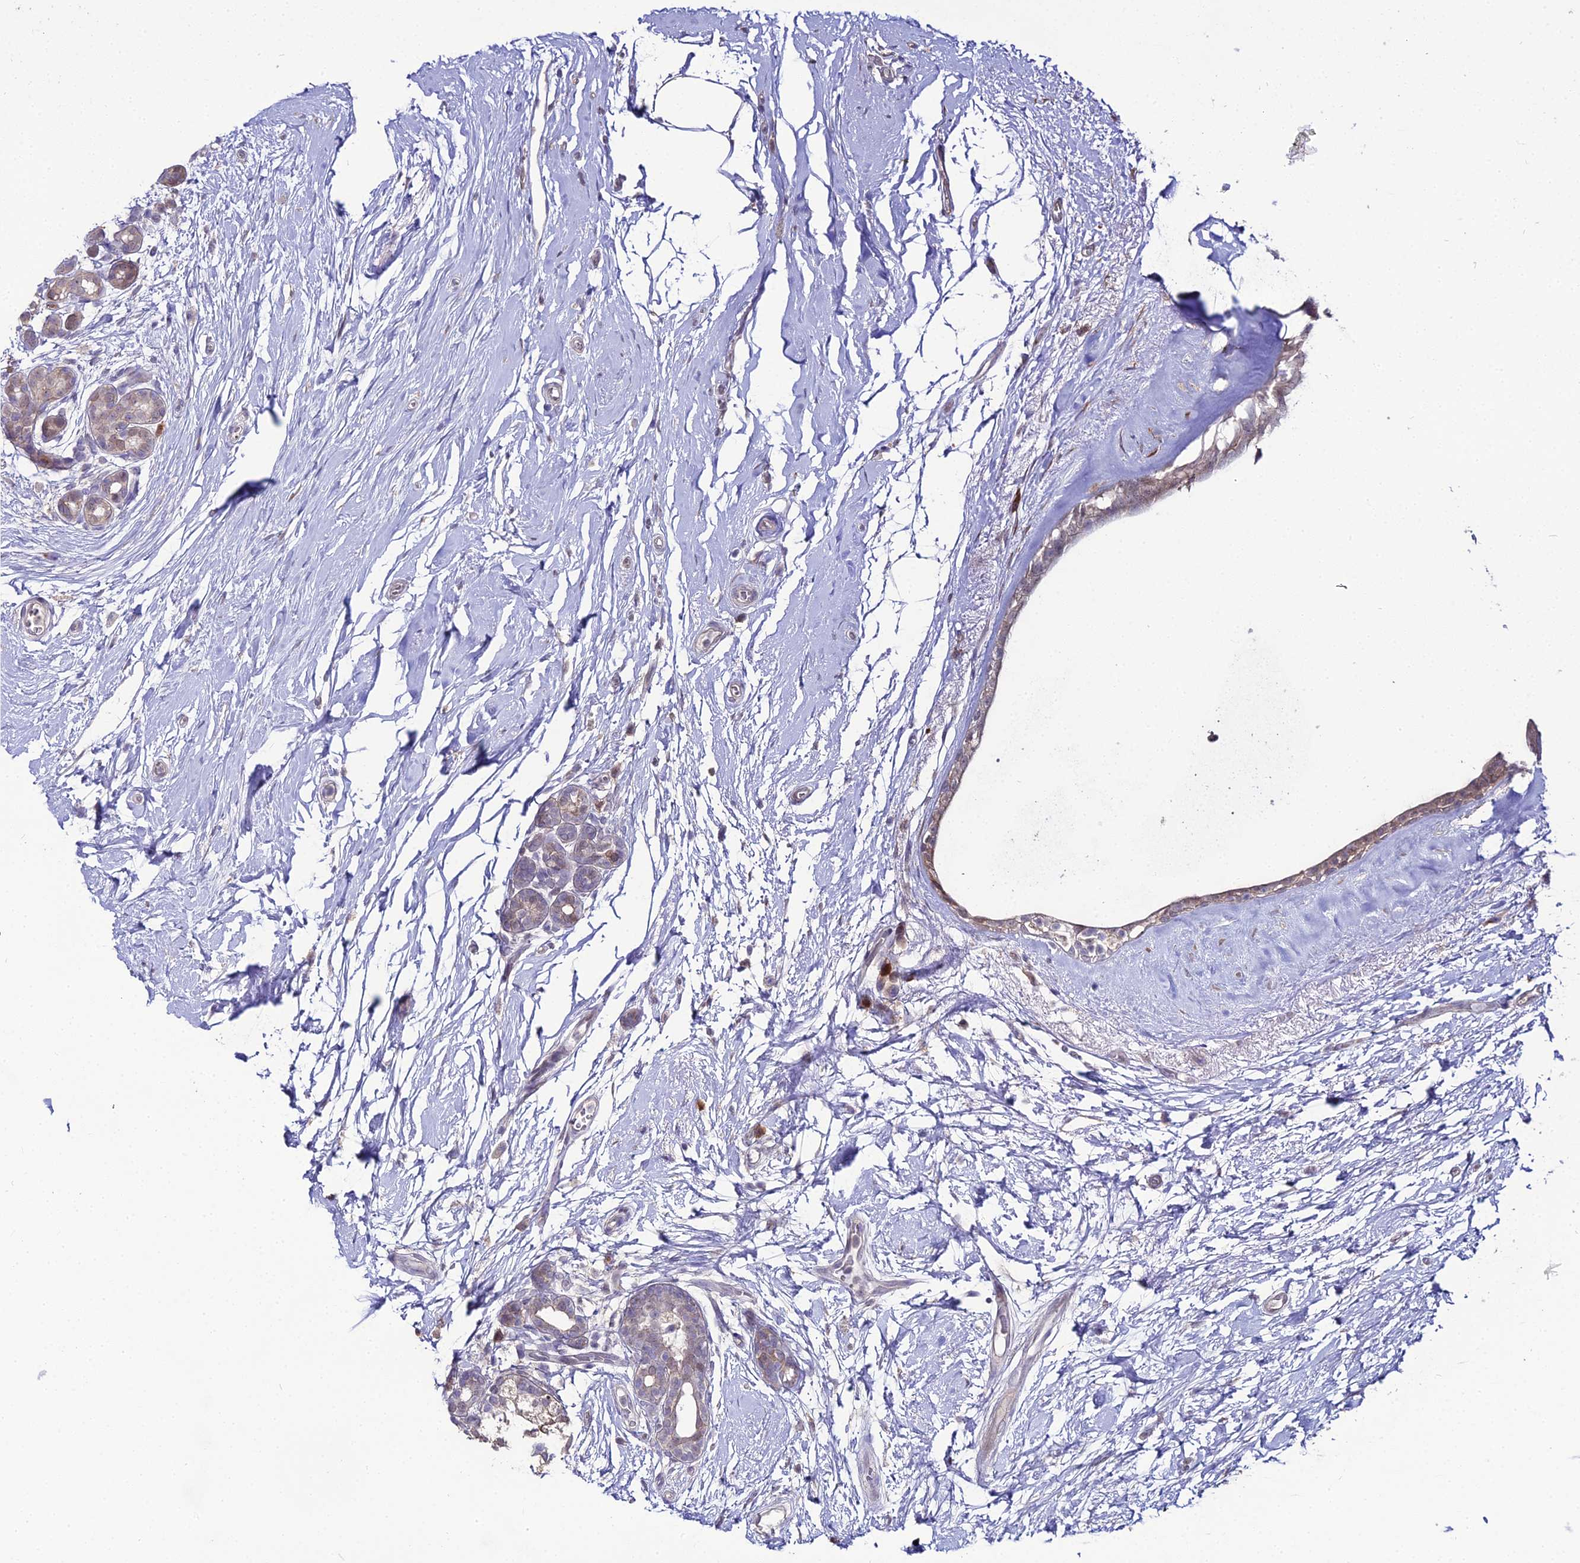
{"staining": {"intensity": "negative", "quantity": "none", "location": "none"}, "tissue": "breast cancer", "cell_type": "Tumor cells", "image_type": "cancer", "snomed": [{"axis": "morphology", "description": "Lobular carcinoma"}, {"axis": "topography", "description": "Breast"}], "caption": "The micrograph reveals no staining of tumor cells in lobular carcinoma (breast).", "gene": "TROAP", "patient": {"sex": "female", "age": 58}}